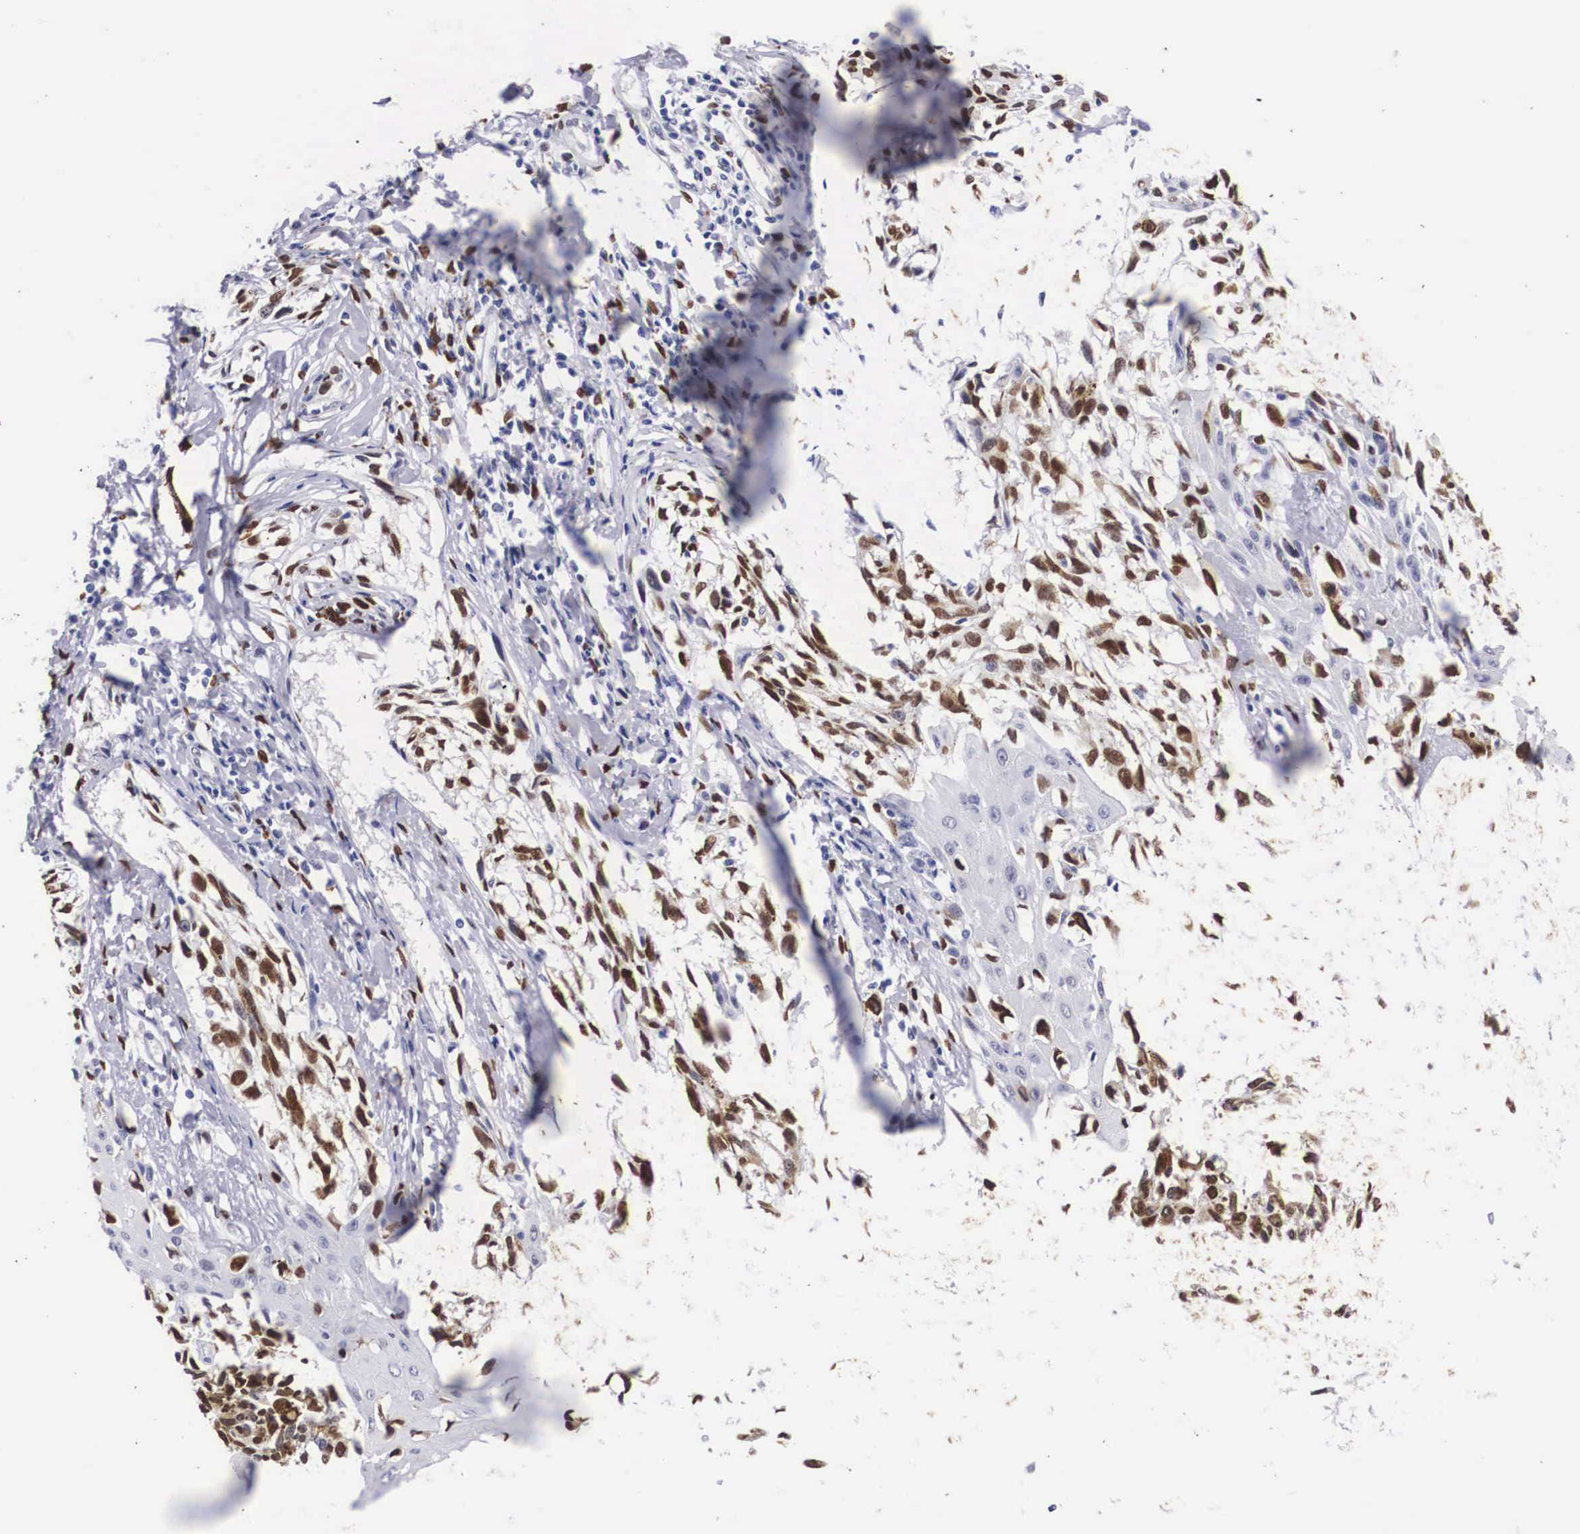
{"staining": {"intensity": "strong", "quantity": ">75%", "location": "nuclear"}, "tissue": "melanoma", "cell_type": "Tumor cells", "image_type": "cancer", "snomed": [{"axis": "morphology", "description": "Malignant melanoma, NOS"}, {"axis": "topography", "description": "Skin"}], "caption": "This is an image of immunohistochemistry staining of malignant melanoma, which shows strong positivity in the nuclear of tumor cells.", "gene": "KHDRBS3", "patient": {"sex": "female", "age": 82}}